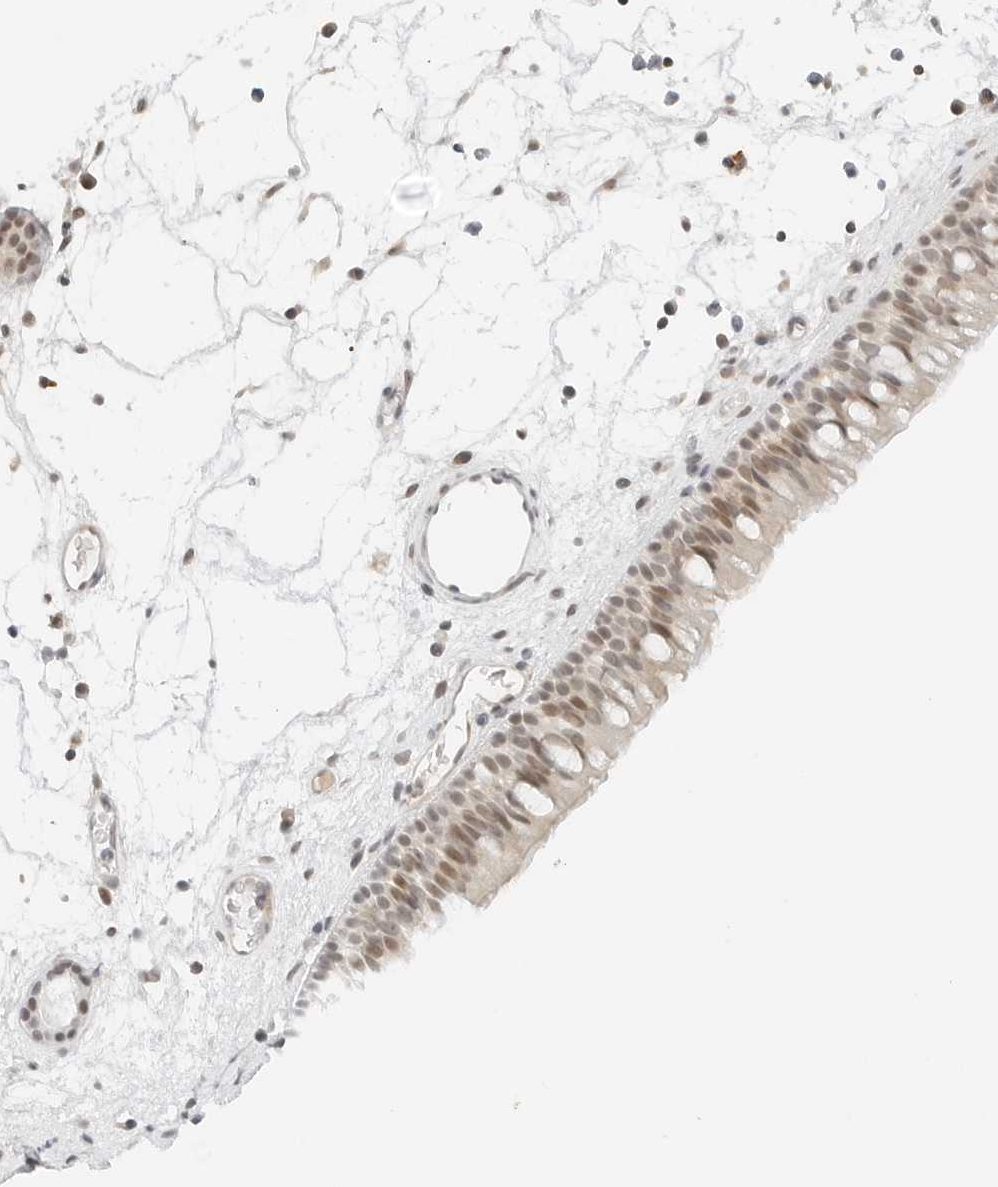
{"staining": {"intensity": "moderate", "quantity": "25%-75%", "location": "nuclear"}, "tissue": "nasopharynx", "cell_type": "Respiratory epithelial cells", "image_type": "normal", "snomed": [{"axis": "morphology", "description": "Normal tissue, NOS"}, {"axis": "morphology", "description": "Inflammation, NOS"}, {"axis": "morphology", "description": "Malignant melanoma, Metastatic site"}, {"axis": "topography", "description": "Nasopharynx"}], "caption": "This is a histology image of immunohistochemistry (IHC) staining of benign nasopharynx, which shows moderate positivity in the nuclear of respiratory epithelial cells.", "gene": "NEO1", "patient": {"sex": "male", "age": 70}}